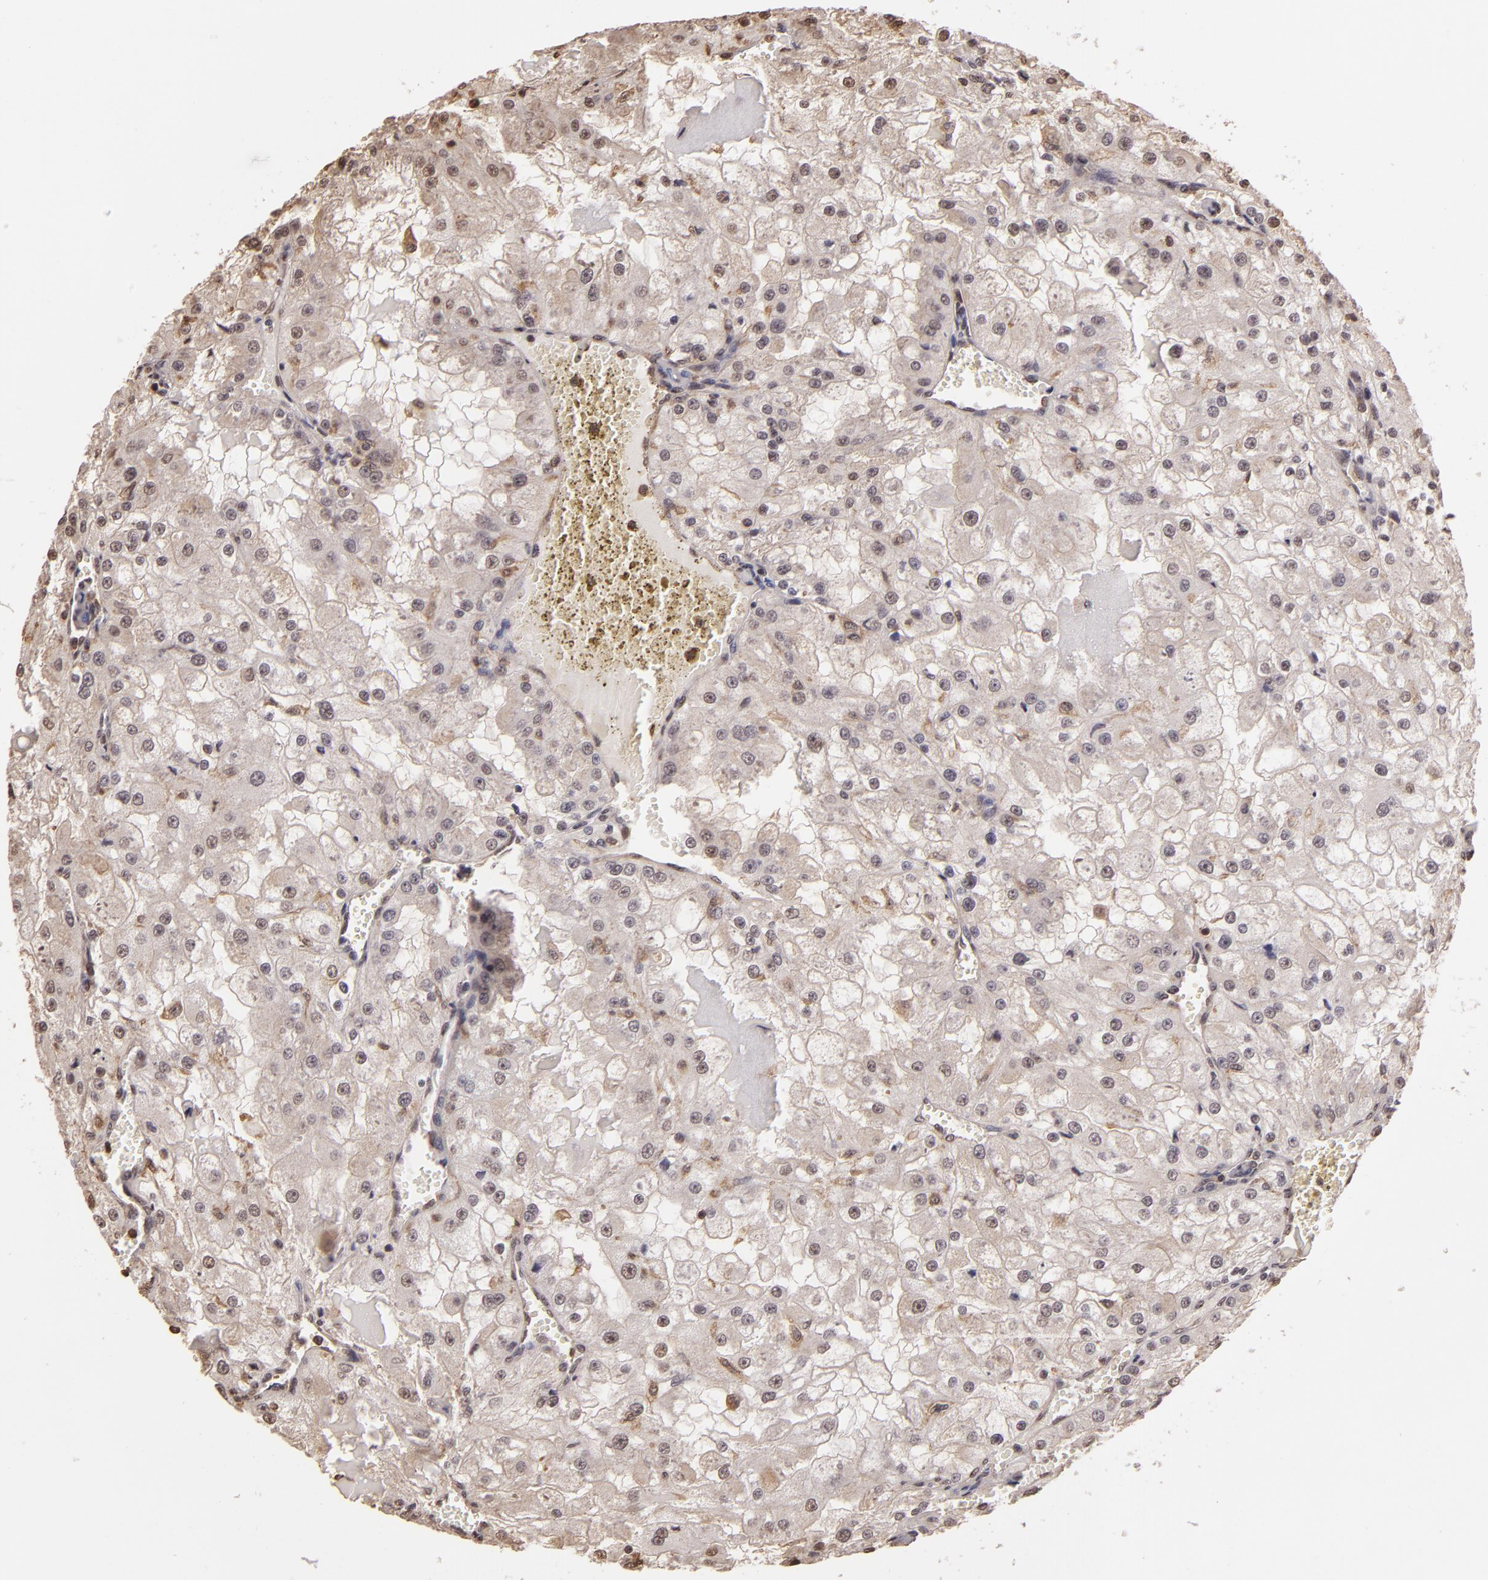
{"staining": {"intensity": "negative", "quantity": "none", "location": "none"}, "tissue": "renal cancer", "cell_type": "Tumor cells", "image_type": "cancer", "snomed": [{"axis": "morphology", "description": "Adenocarcinoma, NOS"}, {"axis": "topography", "description": "Kidney"}], "caption": "IHC photomicrograph of neoplastic tissue: human renal cancer (adenocarcinoma) stained with DAB displays no significant protein expression in tumor cells. The staining was performed using DAB (3,3'-diaminobenzidine) to visualize the protein expression in brown, while the nuclei were stained in blue with hematoxylin (Magnification: 20x).", "gene": "ARPC2", "patient": {"sex": "female", "age": 74}}